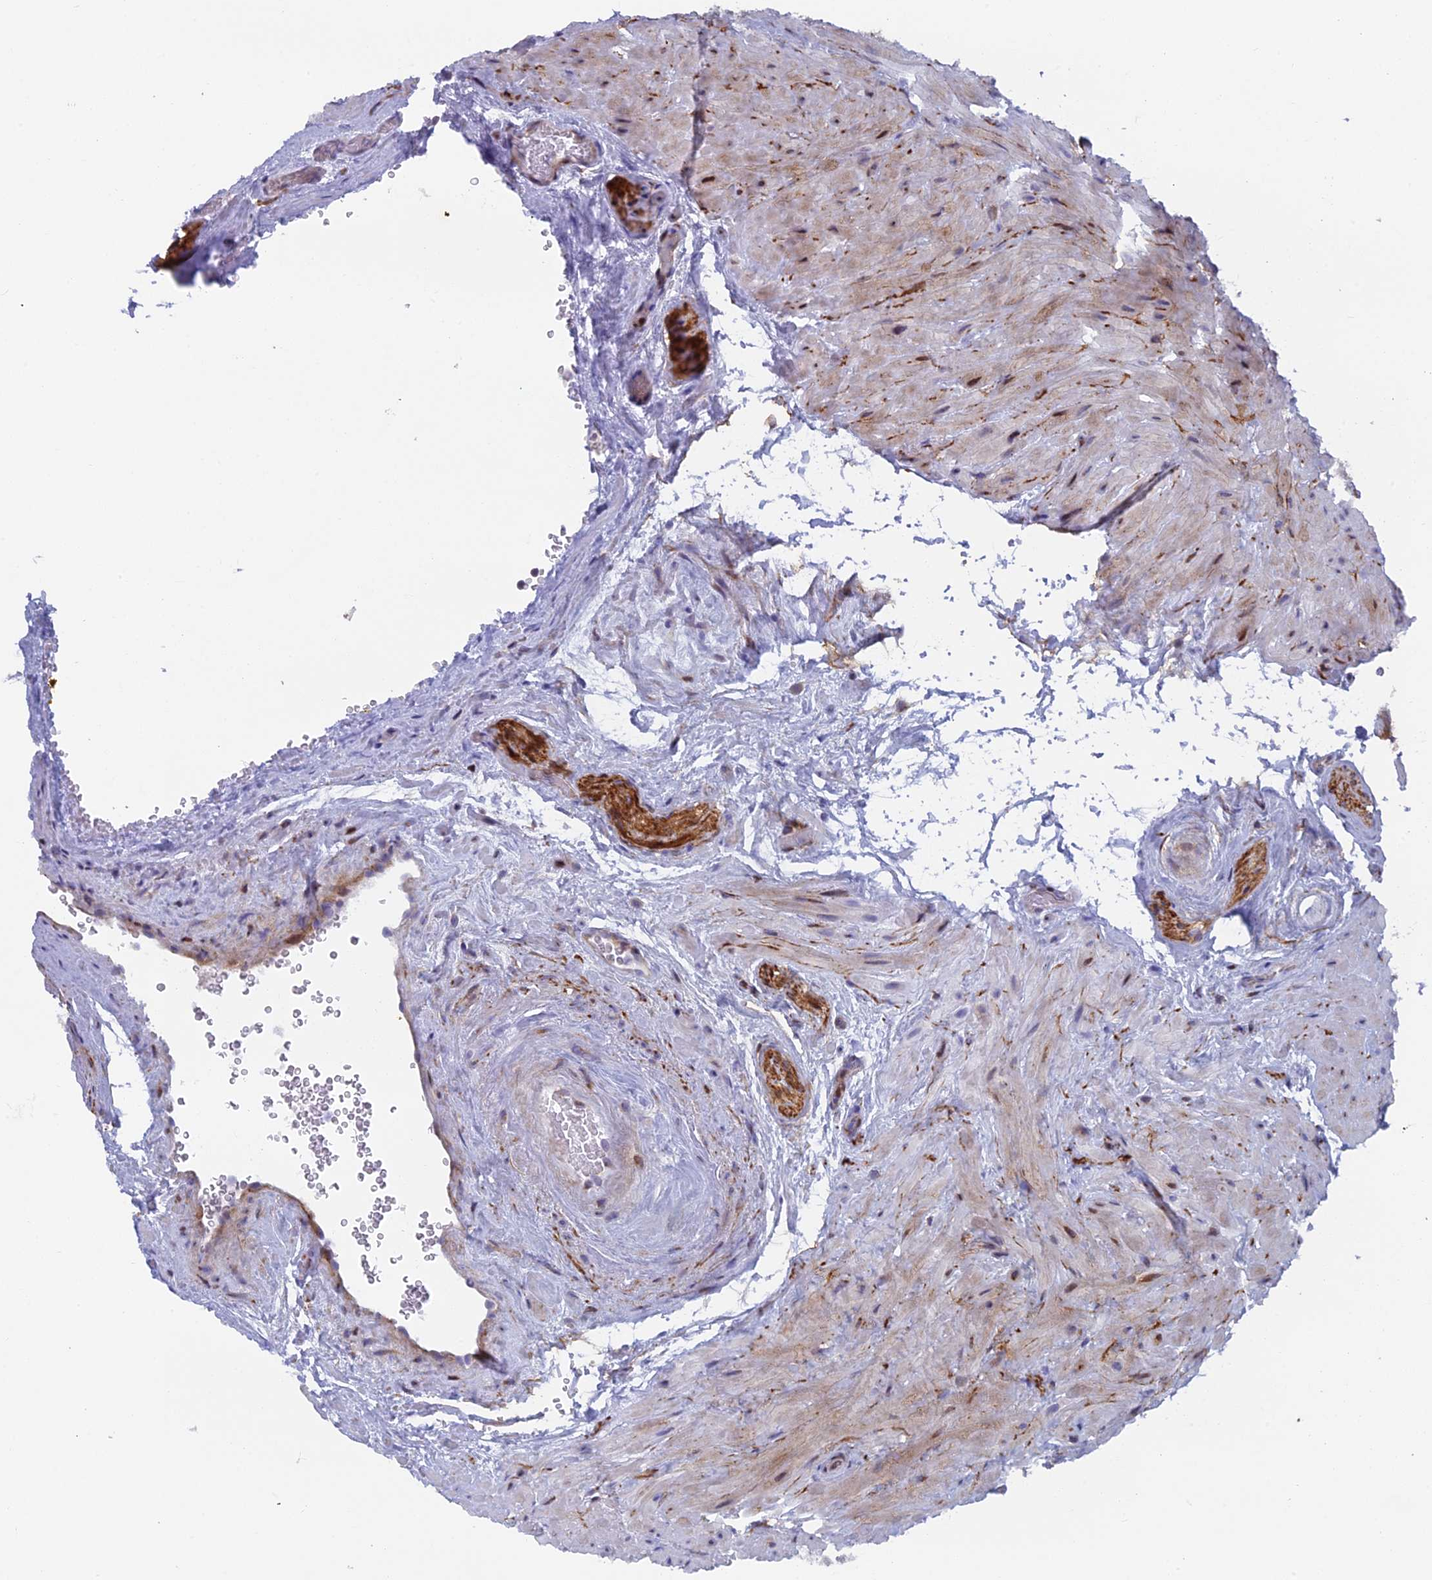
{"staining": {"intensity": "moderate", "quantity": ">75%", "location": "cytoplasmic/membranous"}, "tissue": "seminal vesicle", "cell_type": "Glandular cells", "image_type": "normal", "snomed": [{"axis": "morphology", "description": "Normal tissue, NOS"}, {"axis": "topography", "description": "Seminal veicle"}, {"axis": "topography", "description": "Peripheral nerve tissue"}], "caption": "Immunohistochemistry (IHC) histopathology image of benign seminal vesicle stained for a protein (brown), which shows medium levels of moderate cytoplasmic/membranous expression in about >75% of glandular cells.", "gene": "B9D2", "patient": {"sex": "male", "age": 67}}